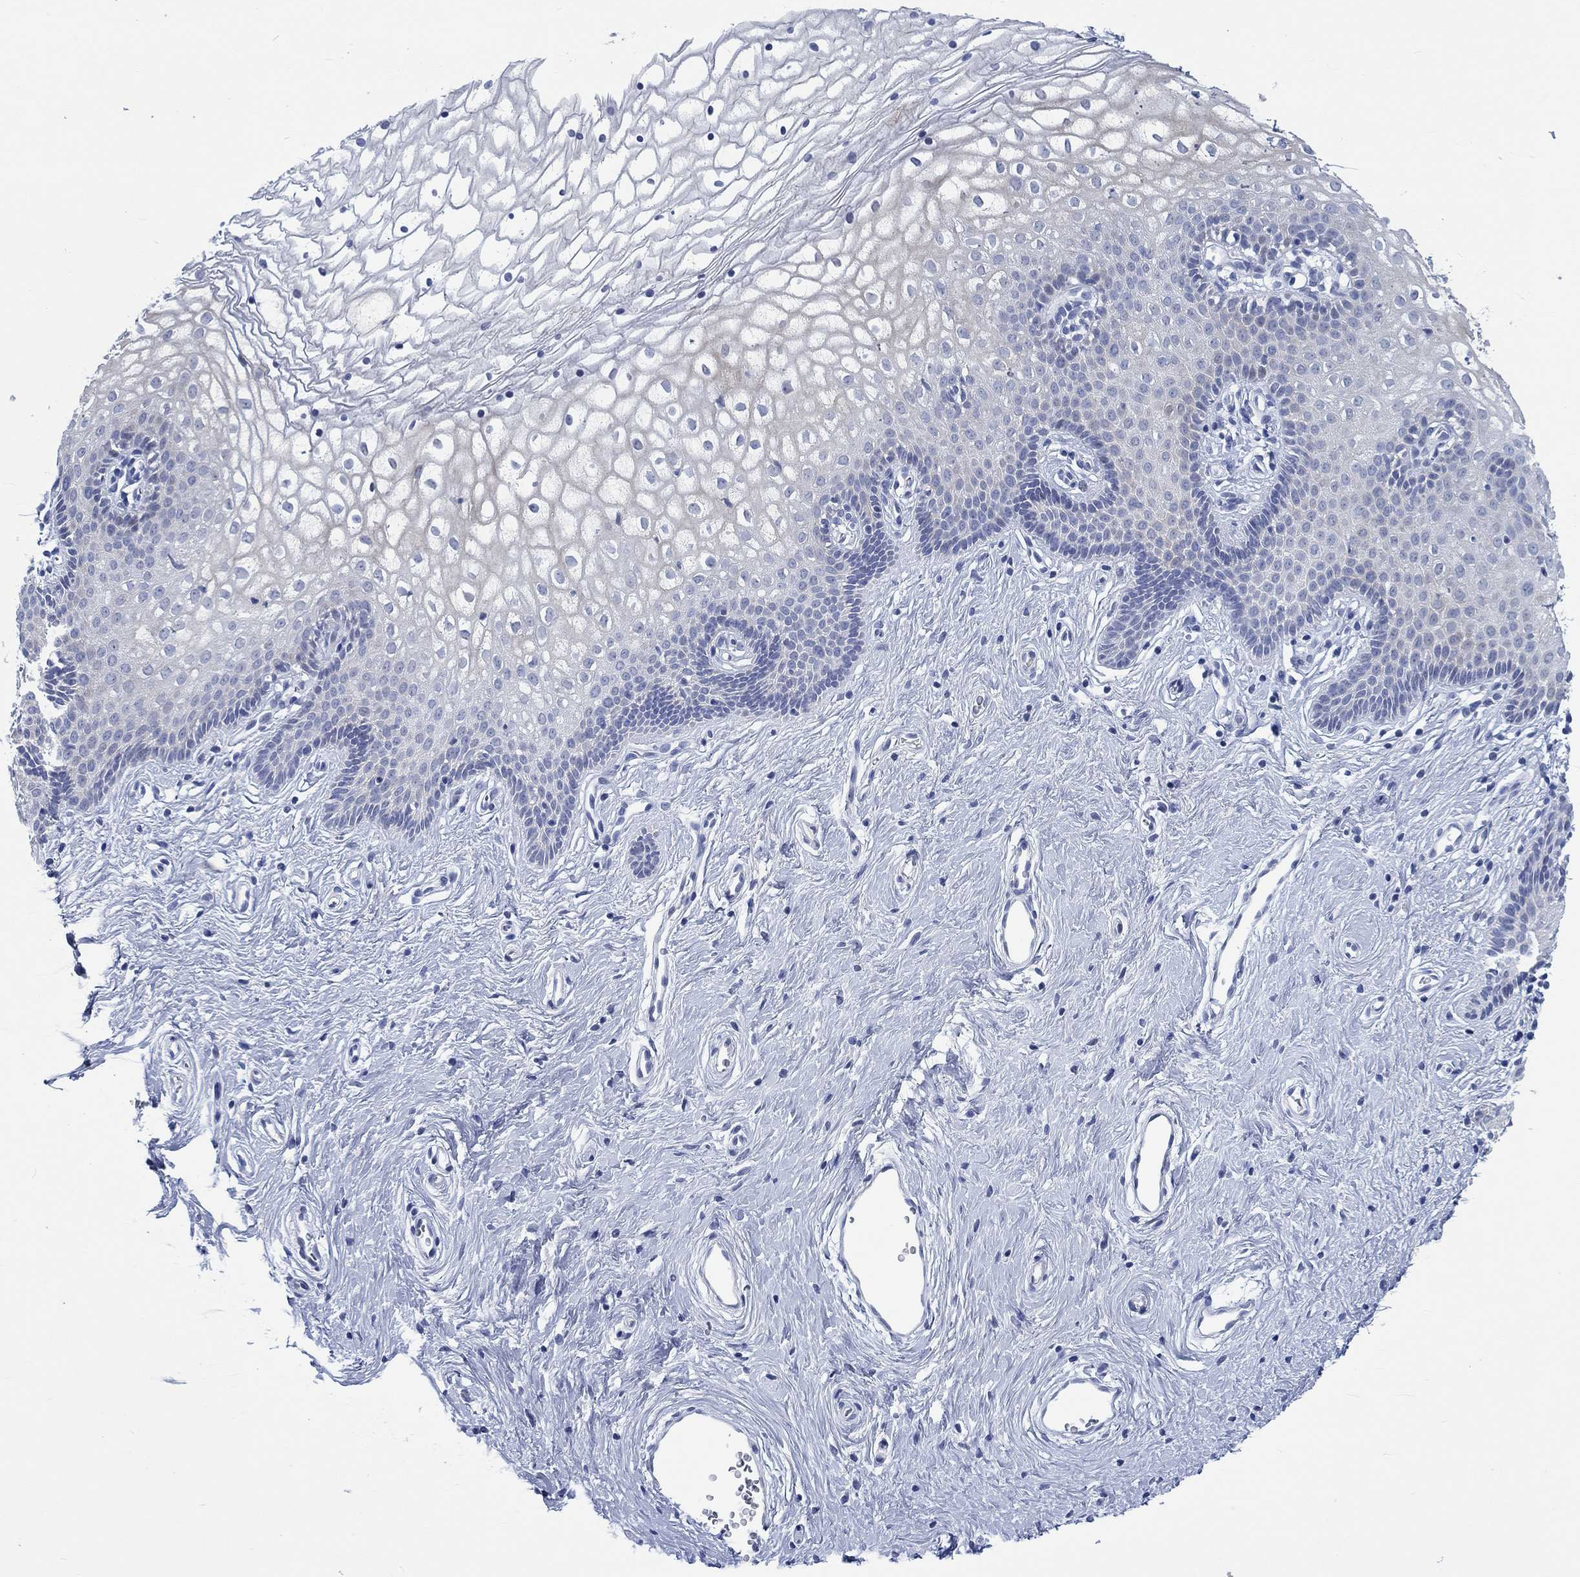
{"staining": {"intensity": "negative", "quantity": "none", "location": "none"}, "tissue": "vagina", "cell_type": "Squamous epithelial cells", "image_type": "normal", "snomed": [{"axis": "morphology", "description": "Normal tissue, NOS"}, {"axis": "topography", "description": "Vagina"}], "caption": "IHC photomicrograph of unremarkable human vagina stained for a protein (brown), which displays no staining in squamous epithelial cells.", "gene": "C4orf47", "patient": {"sex": "female", "age": 36}}